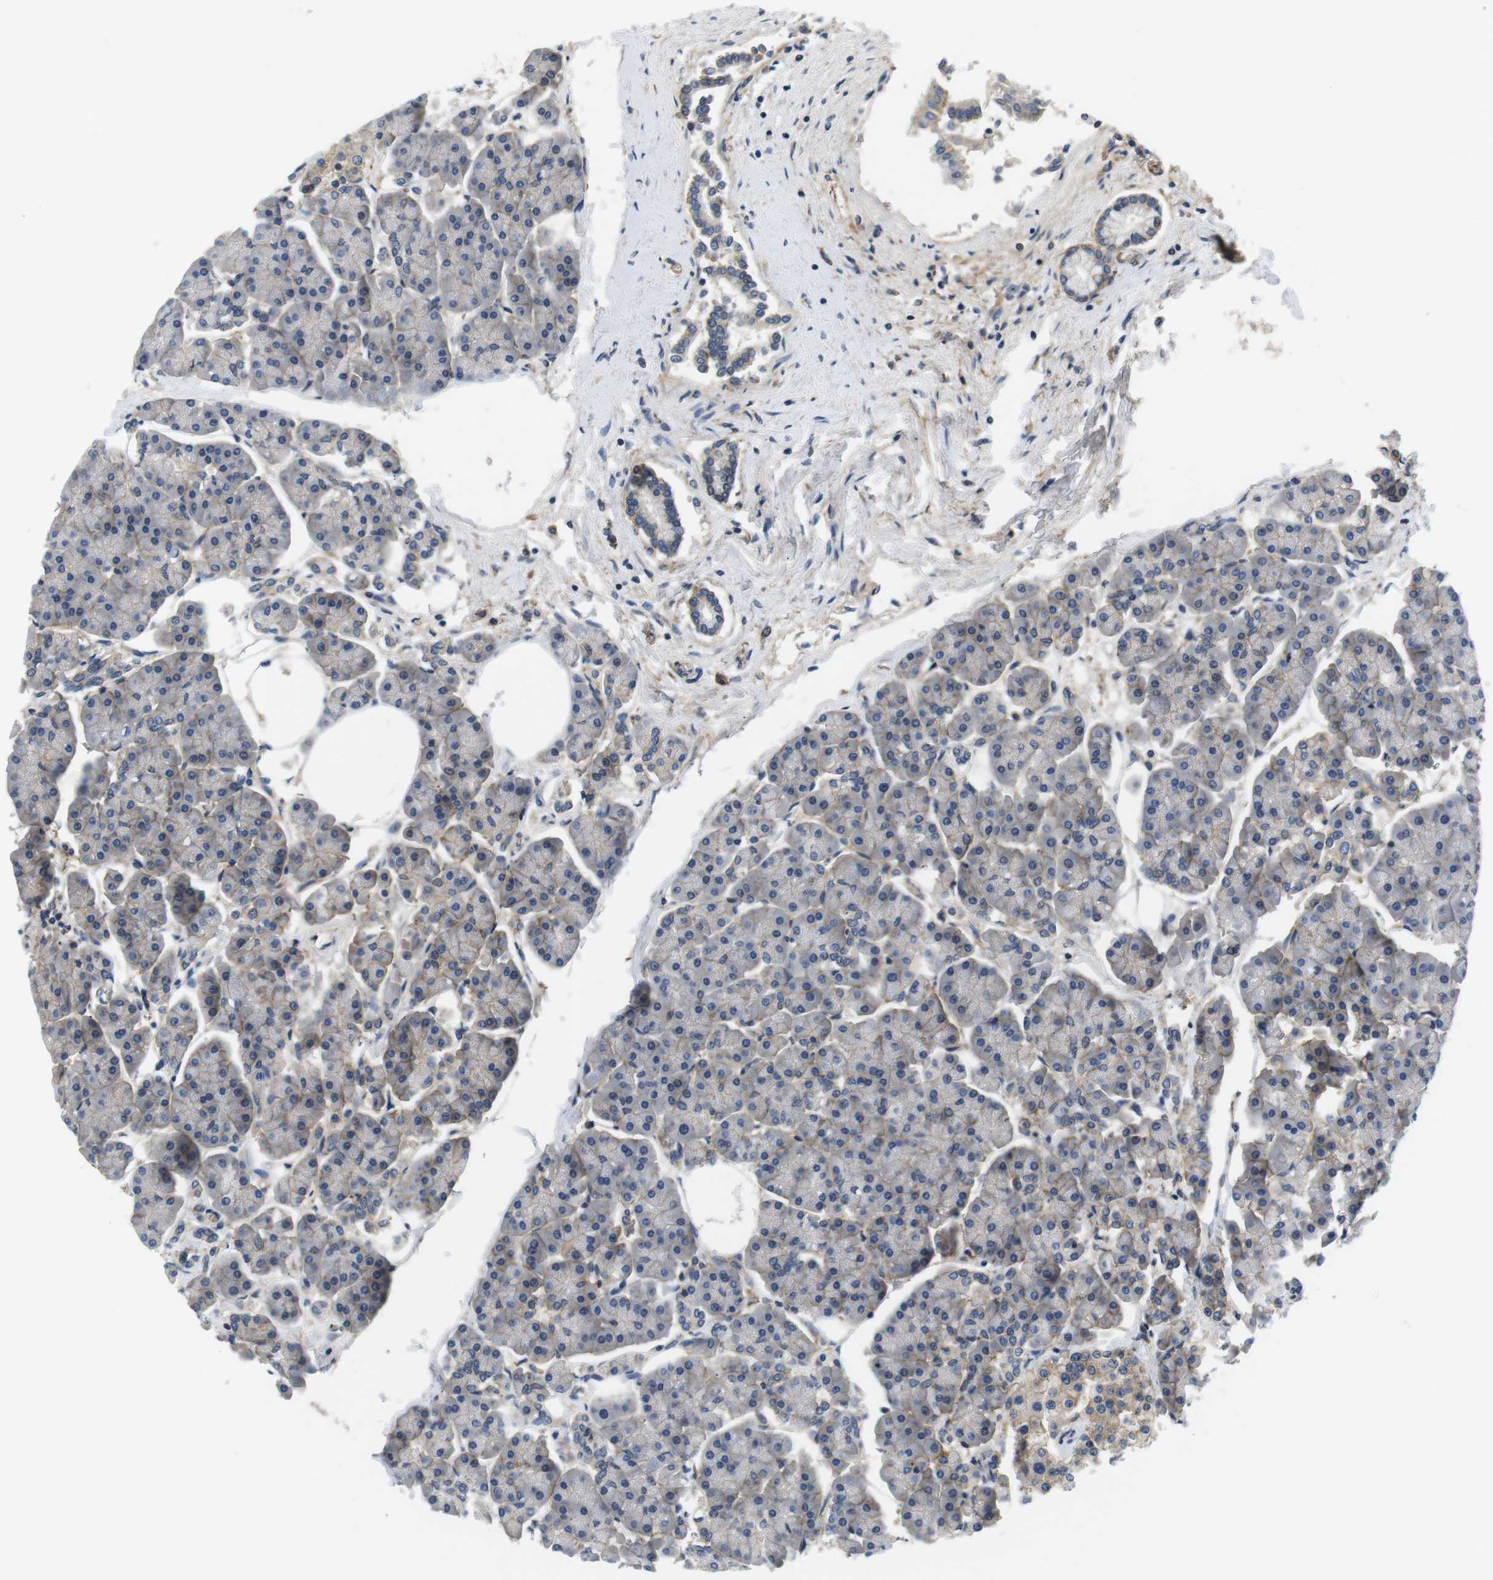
{"staining": {"intensity": "weak", "quantity": "<25%", "location": "cytoplasmic/membranous"}, "tissue": "pancreas", "cell_type": "Exocrine glandular cells", "image_type": "normal", "snomed": [{"axis": "morphology", "description": "Normal tissue, NOS"}, {"axis": "topography", "description": "Pancreas"}], "caption": "IHC histopathology image of normal pancreas: pancreas stained with DAB shows no significant protein positivity in exocrine glandular cells. Nuclei are stained in blue.", "gene": "SLC30A1", "patient": {"sex": "female", "age": 70}}